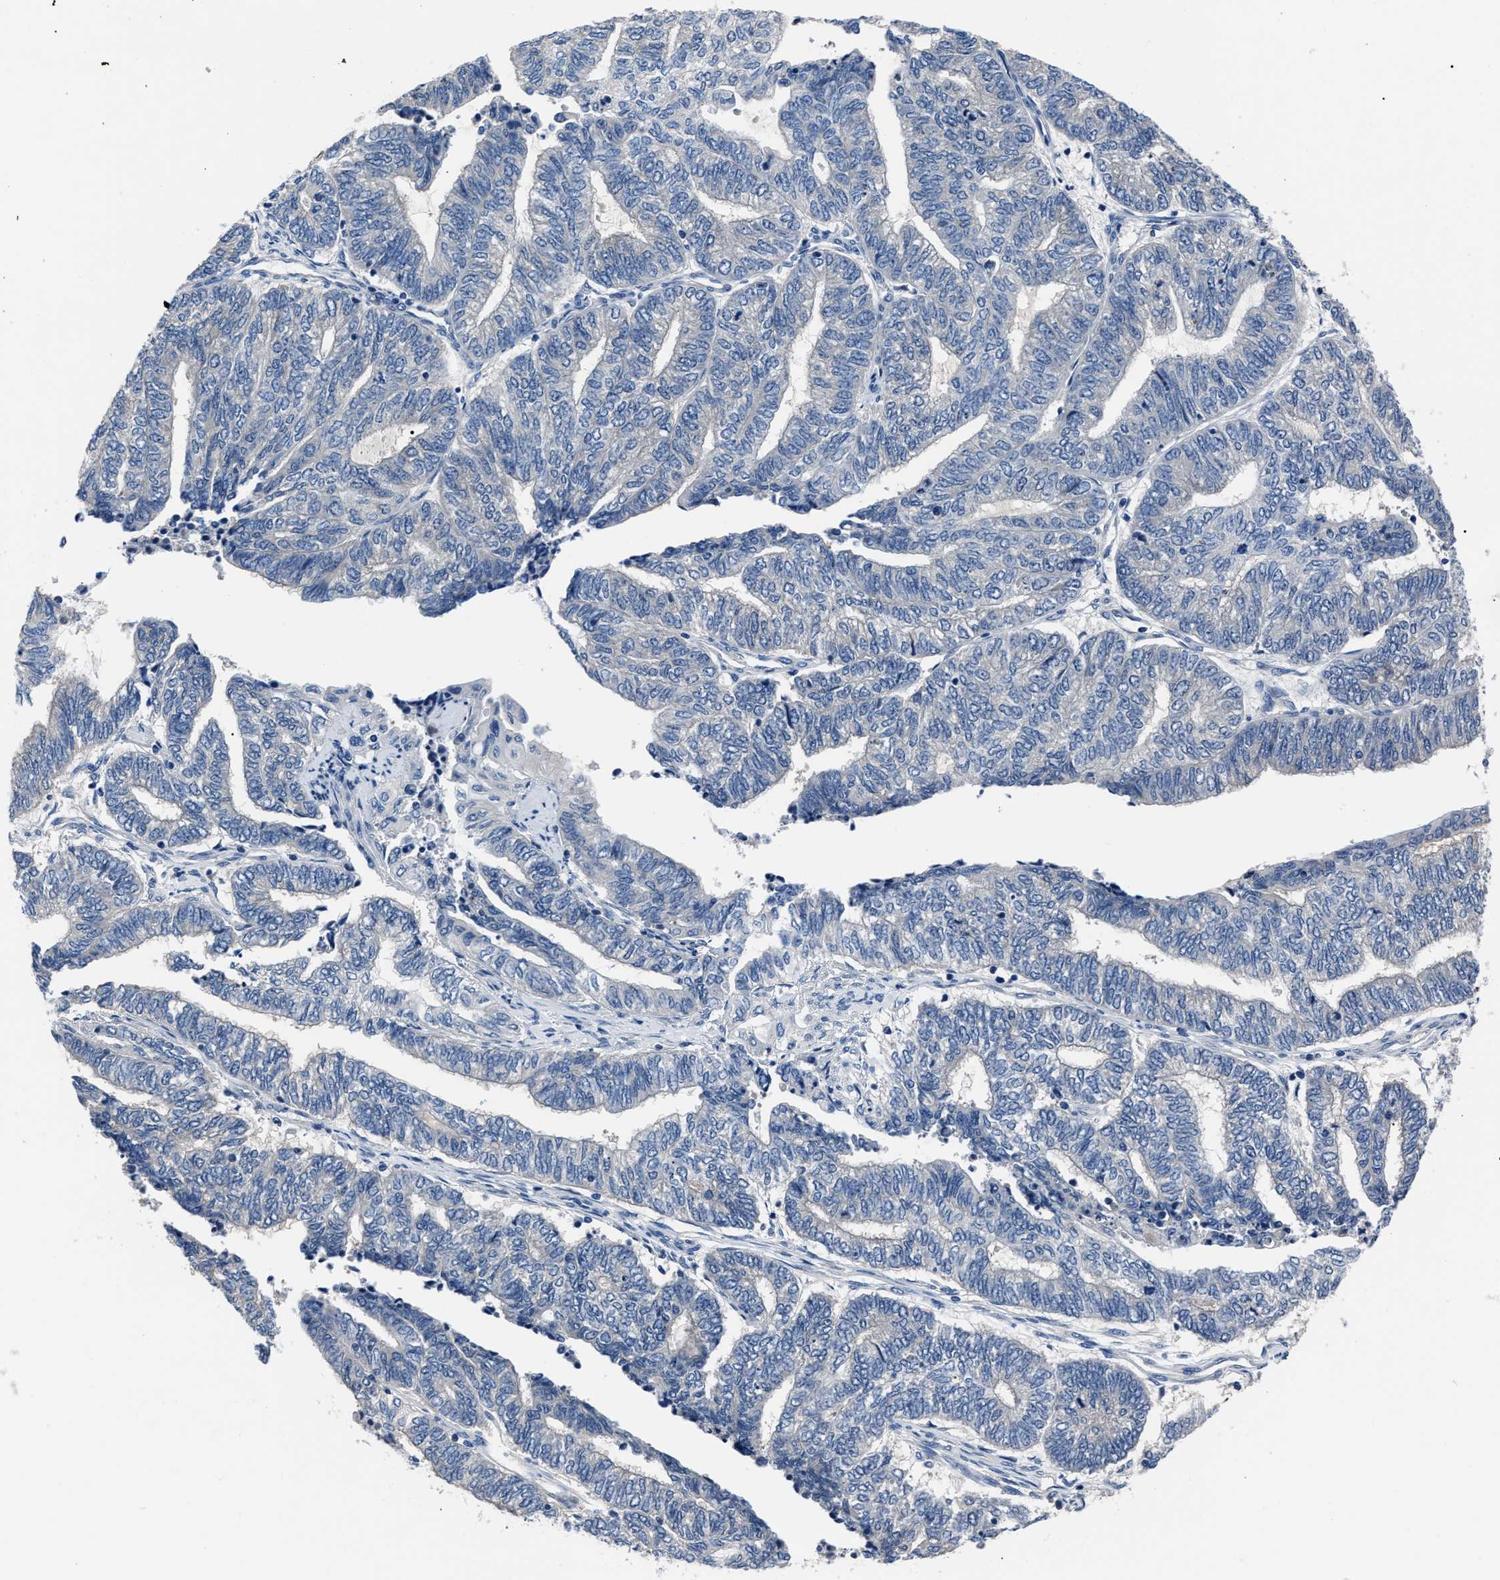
{"staining": {"intensity": "negative", "quantity": "none", "location": "none"}, "tissue": "endometrial cancer", "cell_type": "Tumor cells", "image_type": "cancer", "snomed": [{"axis": "morphology", "description": "Adenocarcinoma, NOS"}, {"axis": "topography", "description": "Uterus"}, {"axis": "topography", "description": "Endometrium"}], "caption": "Endometrial cancer (adenocarcinoma) was stained to show a protein in brown. There is no significant staining in tumor cells.", "gene": "LRWD1", "patient": {"sex": "female", "age": 70}}